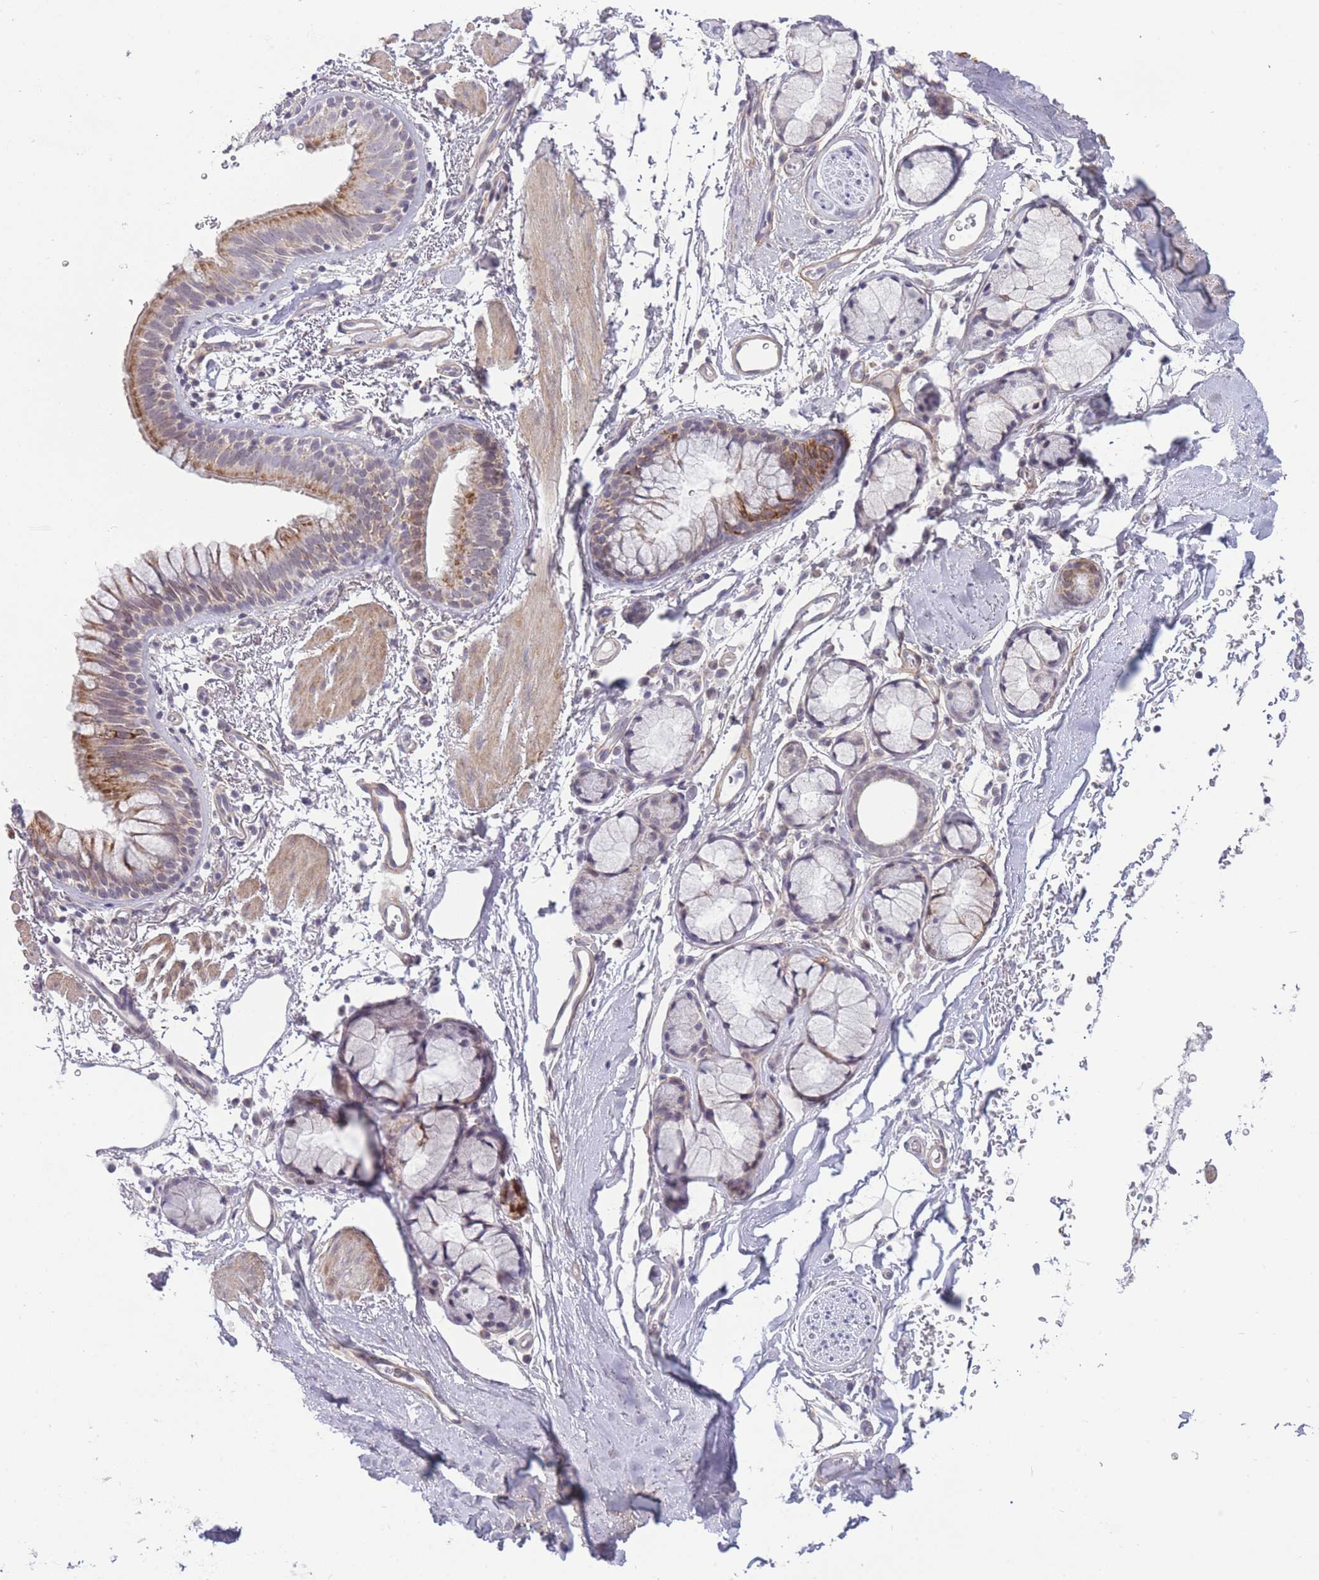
{"staining": {"intensity": "negative", "quantity": "none", "location": "none"}, "tissue": "adipose tissue", "cell_type": "Adipocytes", "image_type": "normal", "snomed": [{"axis": "morphology", "description": "Normal tissue, NOS"}, {"axis": "topography", "description": "Cartilage tissue"}, {"axis": "topography", "description": "Bronchus"}], "caption": "Adipocytes are negative for protein expression in benign human adipose tissue. (DAB immunohistochemistry with hematoxylin counter stain).", "gene": "ZBTB24", "patient": {"sex": "female", "age": 72}}